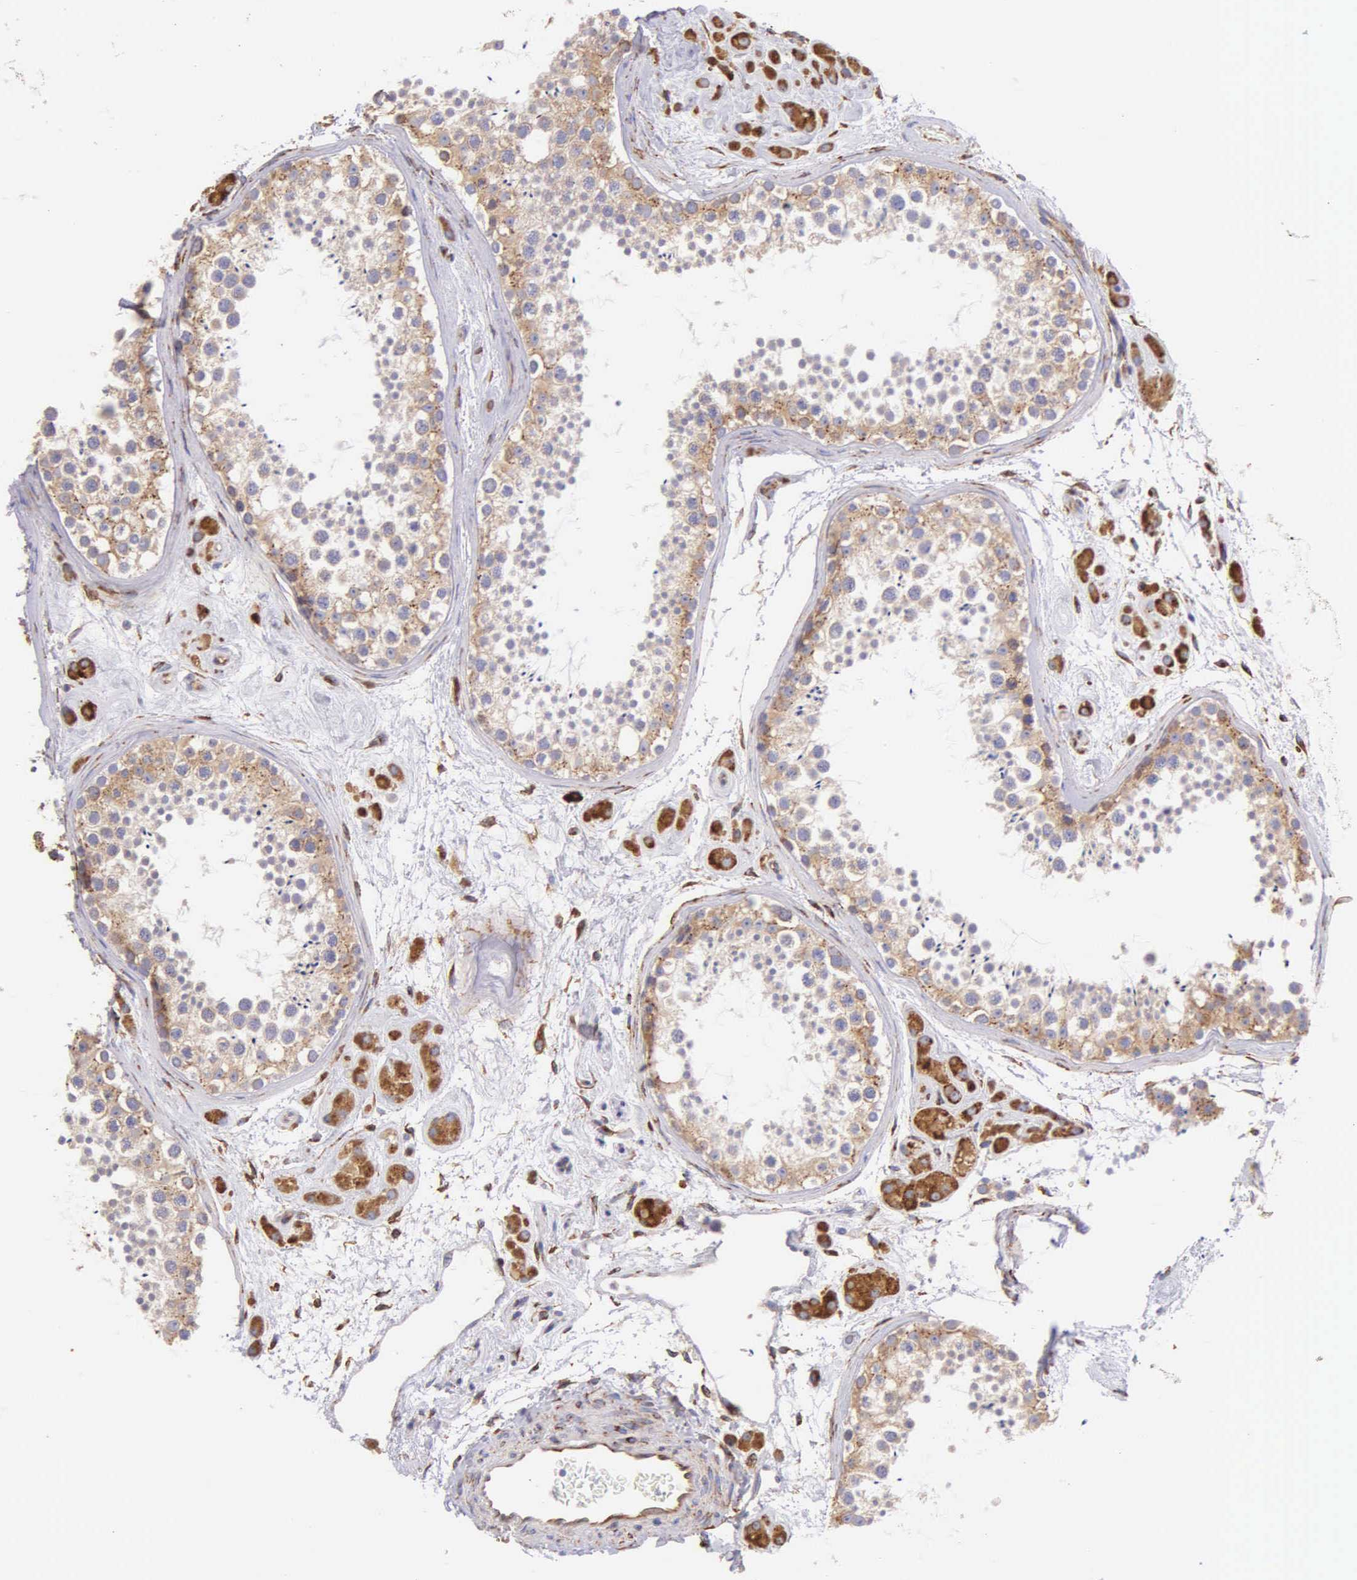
{"staining": {"intensity": "weak", "quantity": "25%-75%", "location": "cytoplasmic/membranous"}, "tissue": "testis", "cell_type": "Cells in seminiferous ducts", "image_type": "normal", "snomed": [{"axis": "morphology", "description": "Normal tissue, NOS"}, {"axis": "topography", "description": "Testis"}], "caption": "Human testis stained with a protein marker shows weak staining in cells in seminiferous ducts.", "gene": "CKAP4", "patient": {"sex": "male", "age": 38}}